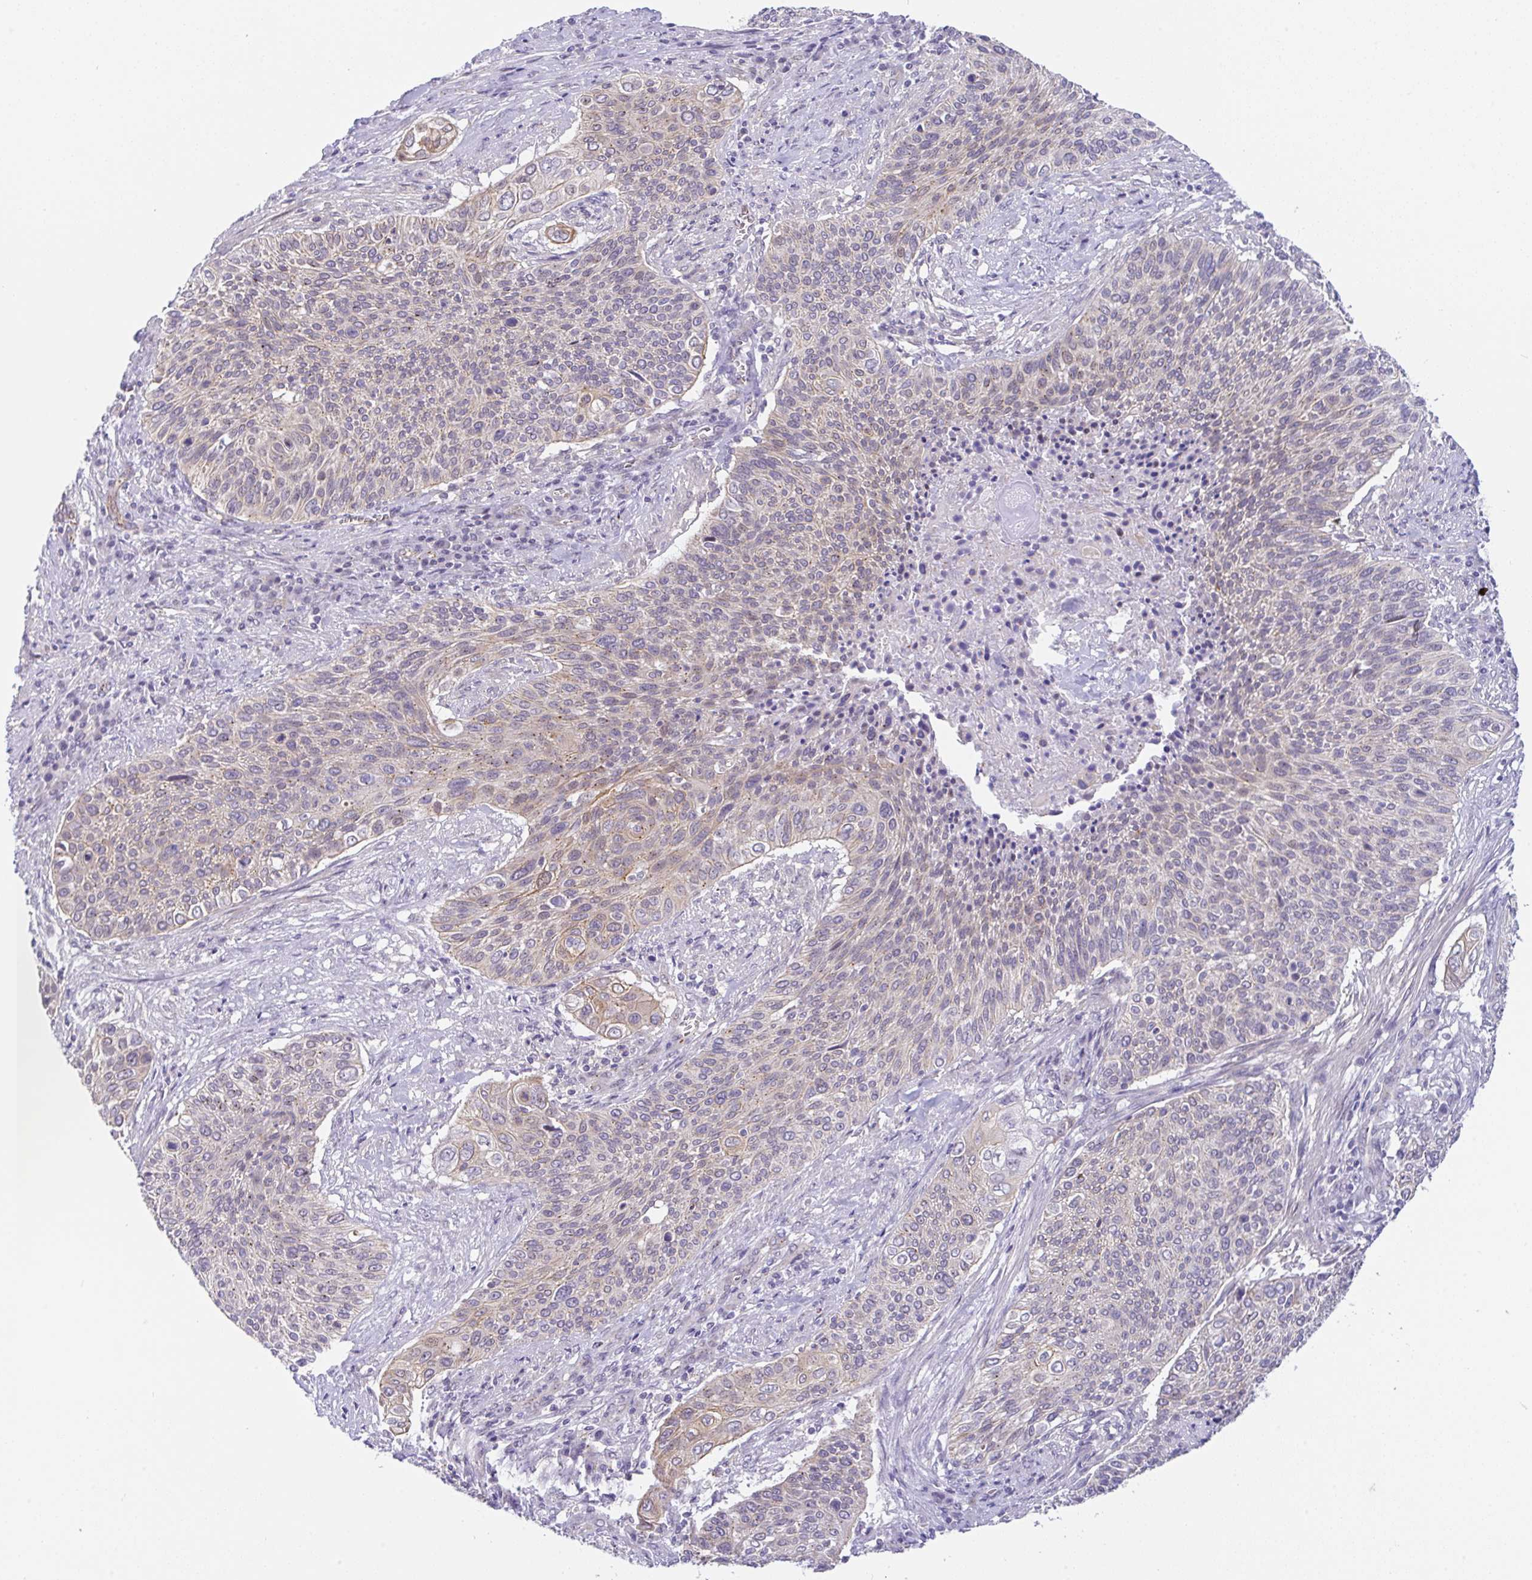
{"staining": {"intensity": "negative", "quantity": "none", "location": "none"}, "tissue": "cervical cancer", "cell_type": "Tumor cells", "image_type": "cancer", "snomed": [{"axis": "morphology", "description": "Squamous cell carcinoma, NOS"}, {"axis": "topography", "description": "Cervix"}], "caption": "The micrograph shows no significant staining in tumor cells of cervical cancer (squamous cell carcinoma).", "gene": "CGNL1", "patient": {"sex": "female", "age": 31}}